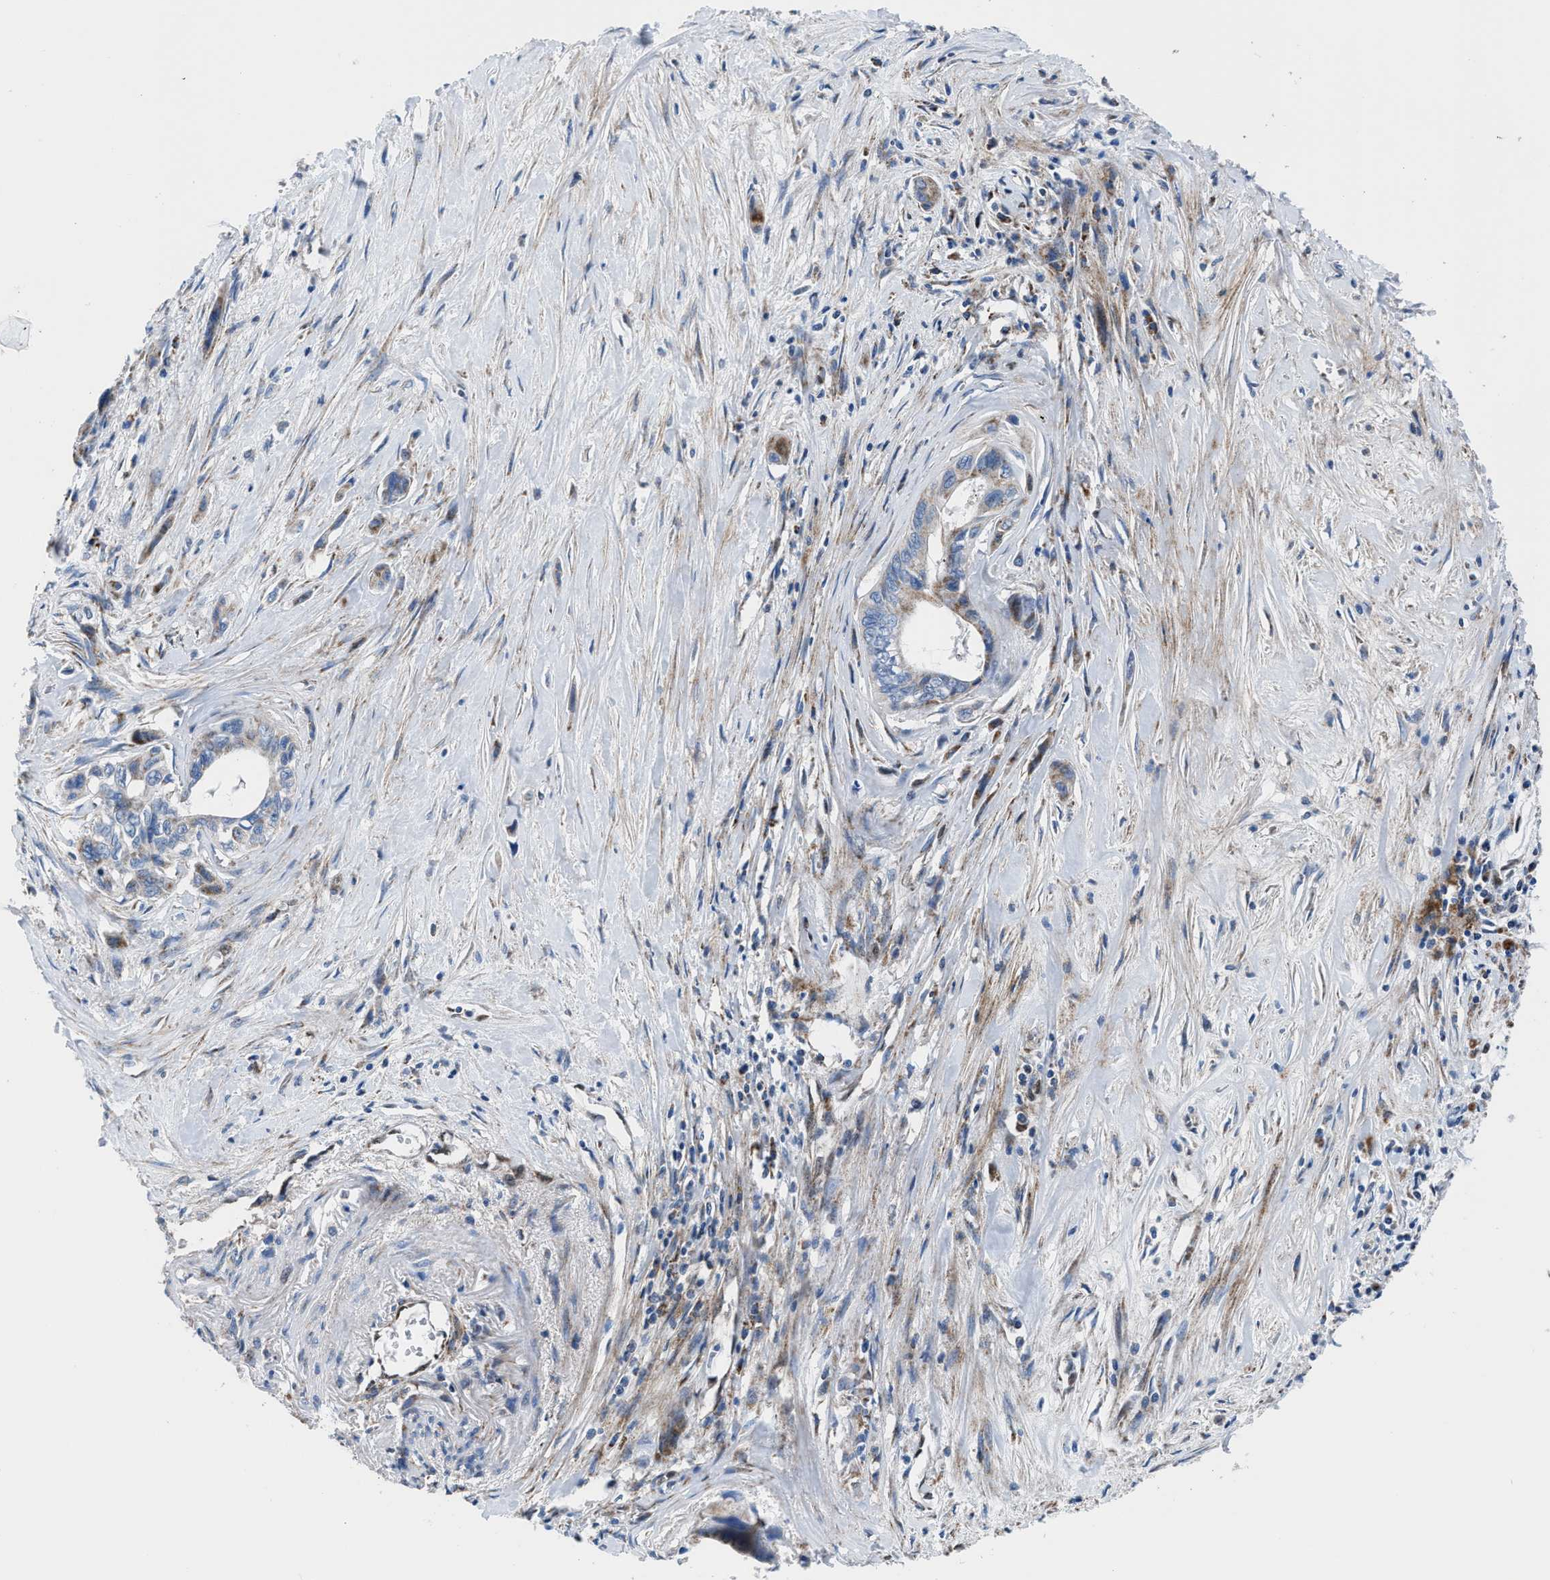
{"staining": {"intensity": "moderate", "quantity": "<25%", "location": "cytoplasmic/membranous"}, "tissue": "pancreatic cancer", "cell_type": "Tumor cells", "image_type": "cancer", "snomed": [{"axis": "morphology", "description": "Adenocarcinoma, NOS"}, {"axis": "topography", "description": "Pancreas"}], "caption": "DAB (3,3'-diaminobenzidine) immunohistochemical staining of human adenocarcinoma (pancreatic) demonstrates moderate cytoplasmic/membranous protein positivity in approximately <25% of tumor cells.", "gene": "LMO2", "patient": {"sex": "male", "age": 73}}